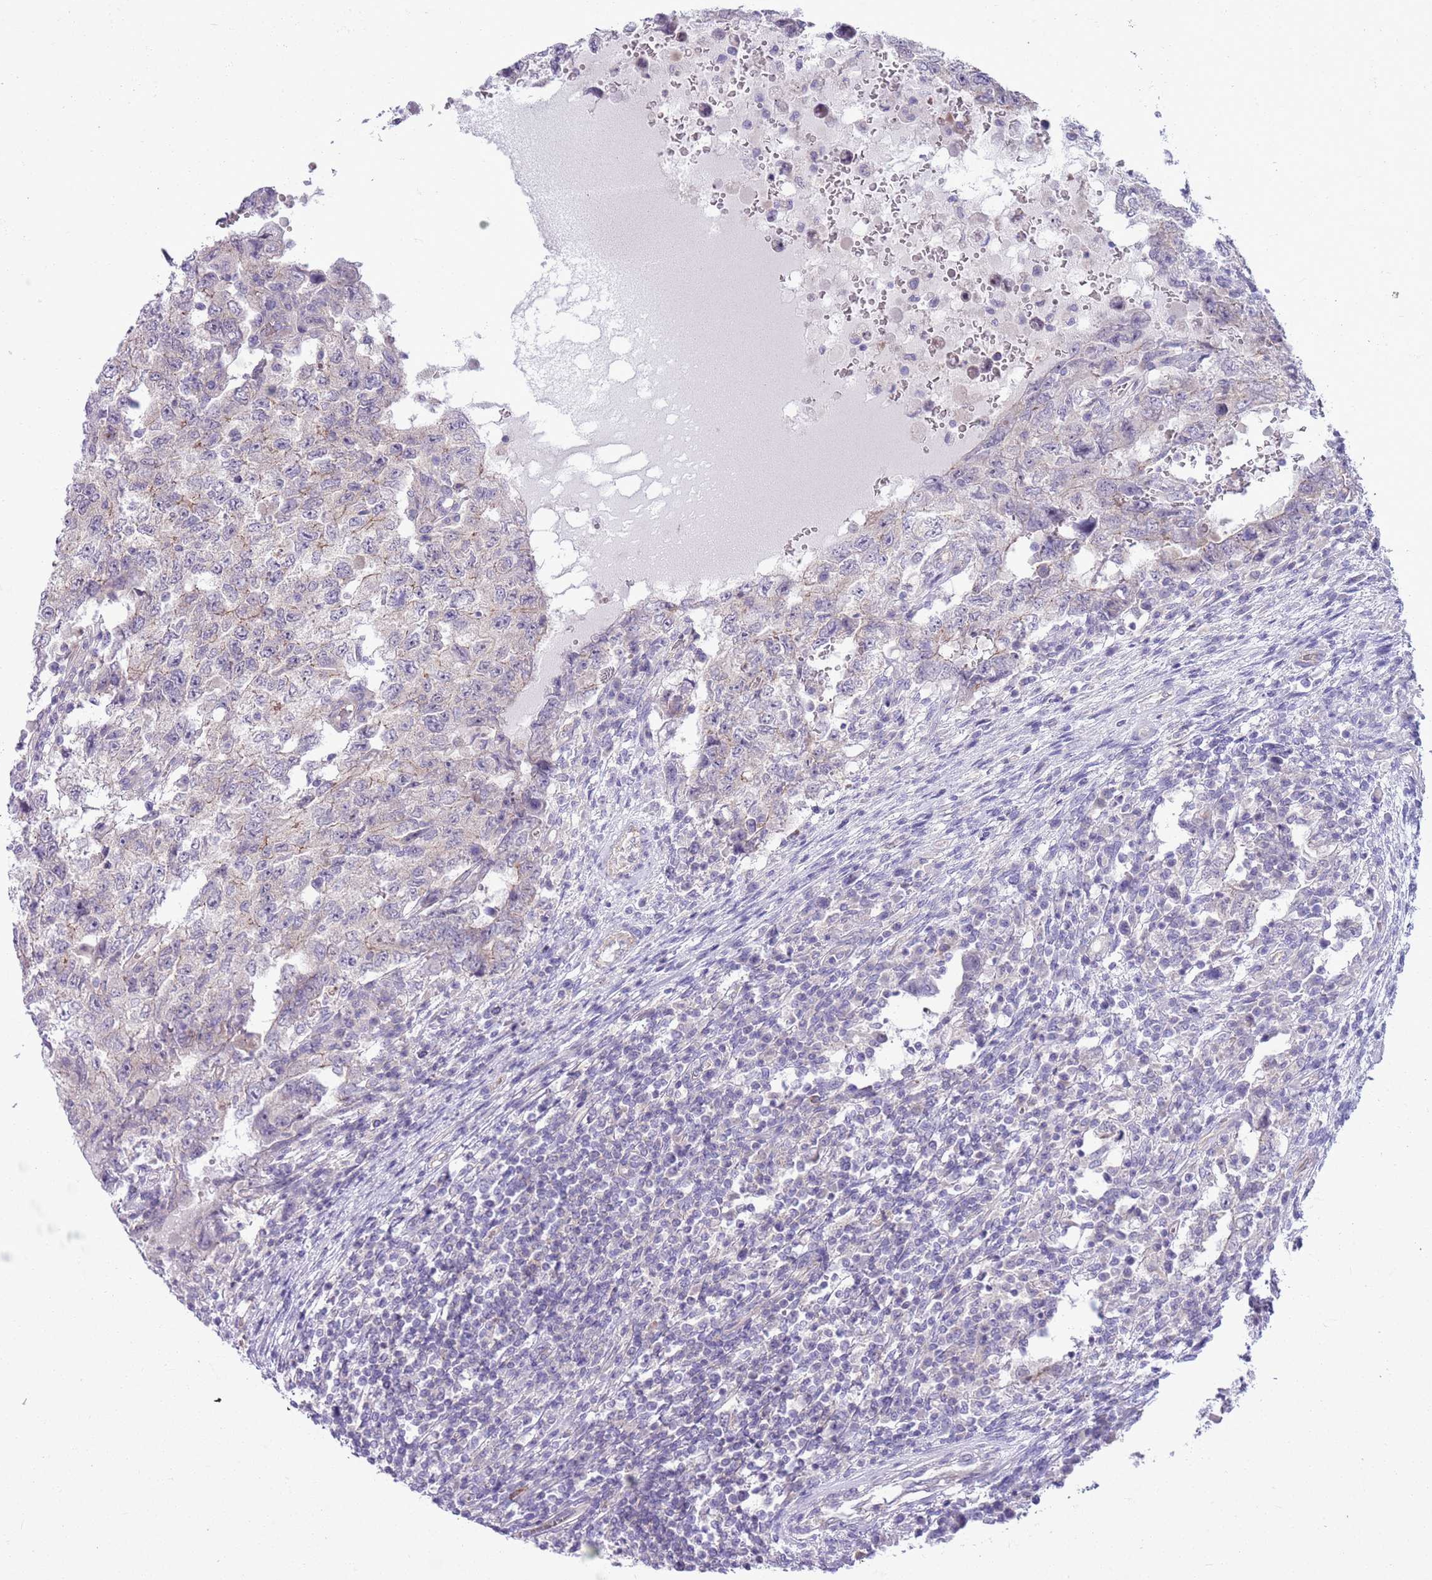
{"staining": {"intensity": "negative", "quantity": "none", "location": "none"}, "tissue": "testis cancer", "cell_type": "Tumor cells", "image_type": "cancer", "snomed": [{"axis": "morphology", "description": "Carcinoma, Embryonal, NOS"}, {"axis": "topography", "description": "Testis"}], "caption": "Tumor cells are negative for protein expression in human testis cancer (embryonal carcinoma).", "gene": "PARP8", "patient": {"sex": "male", "age": 26}}